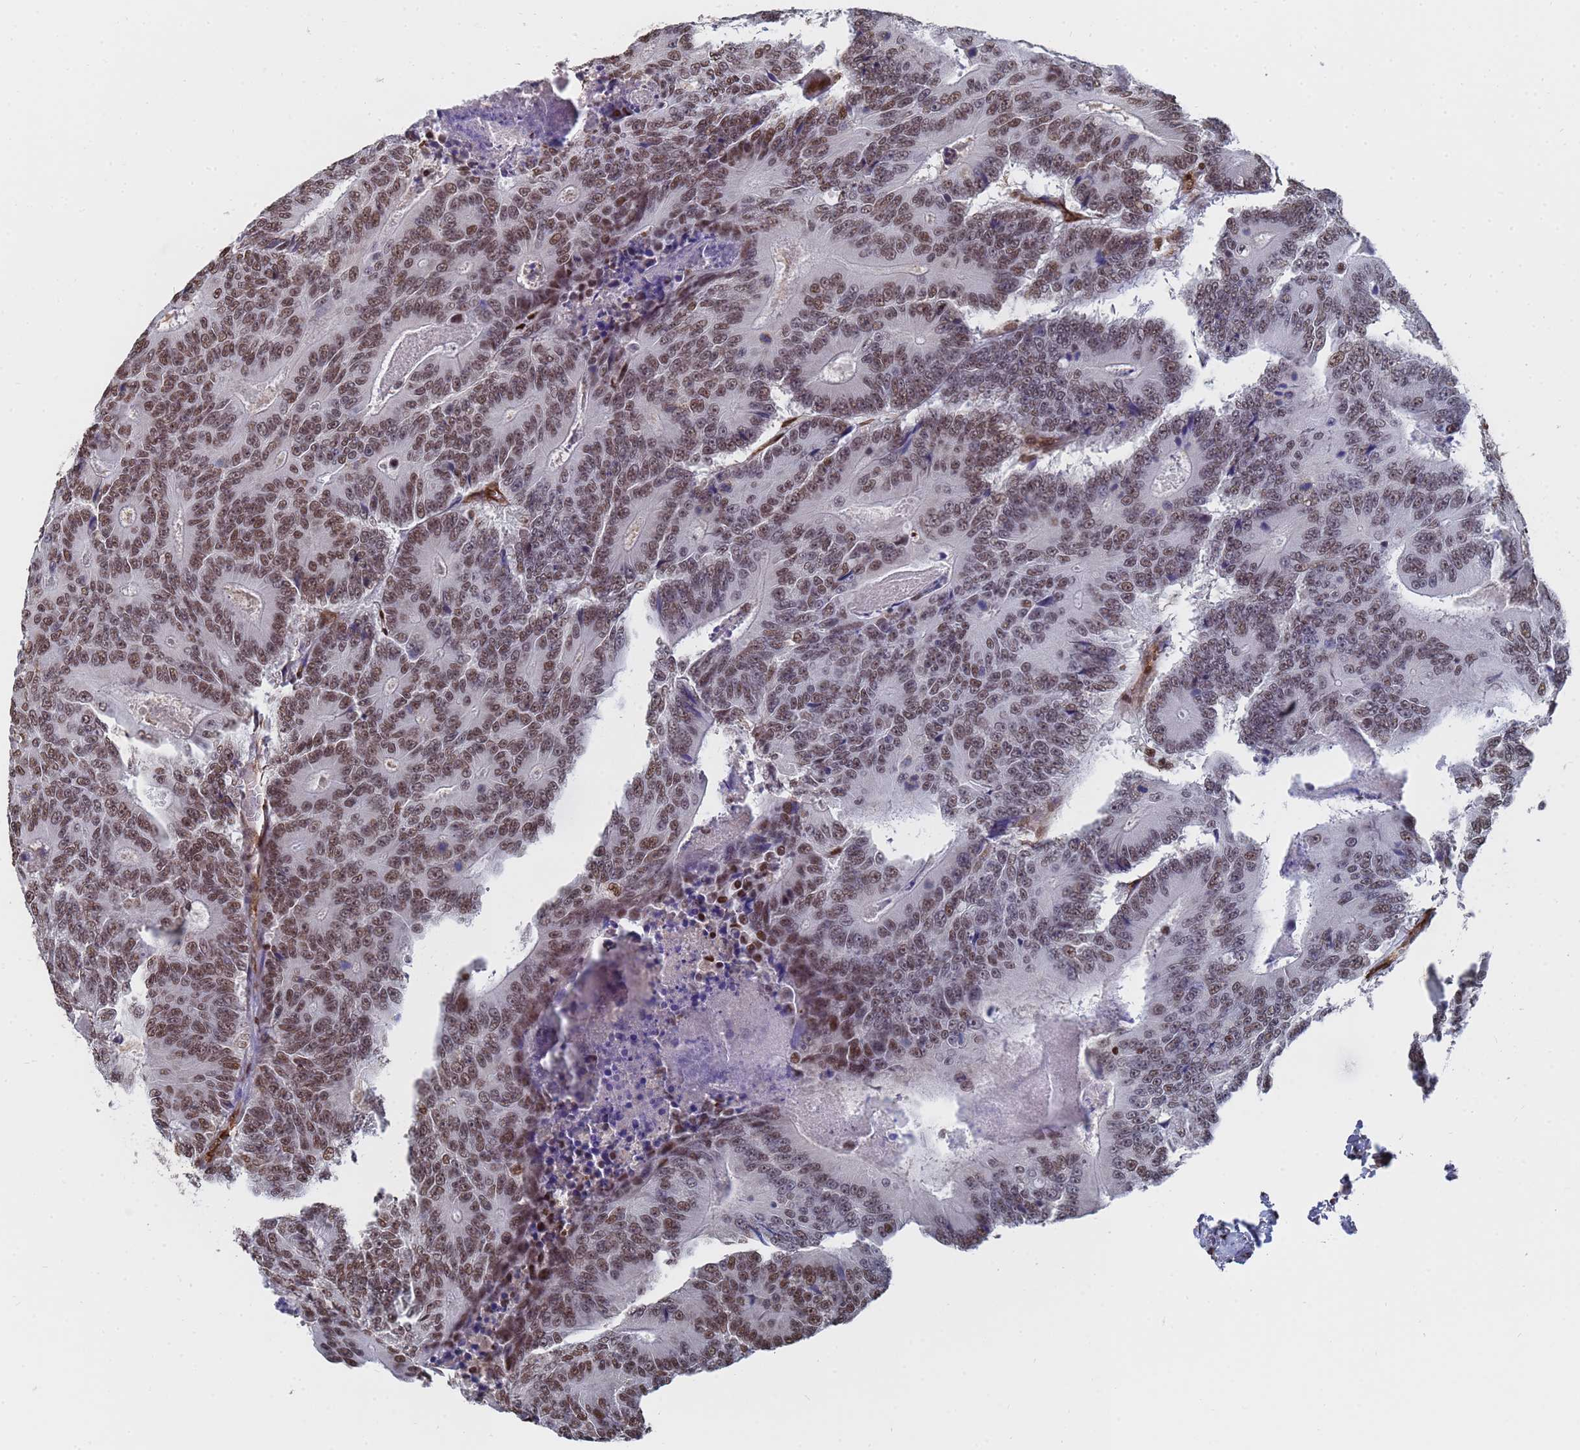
{"staining": {"intensity": "moderate", "quantity": ">75%", "location": "nuclear"}, "tissue": "colorectal cancer", "cell_type": "Tumor cells", "image_type": "cancer", "snomed": [{"axis": "morphology", "description": "Adenocarcinoma, NOS"}, {"axis": "topography", "description": "Colon"}], "caption": "Adenocarcinoma (colorectal) stained with IHC reveals moderate nuclear positivity in approximately >75% of tumor cells.", "gene": "RAVER2", "patient": {"sex": "male", "age": 83}}